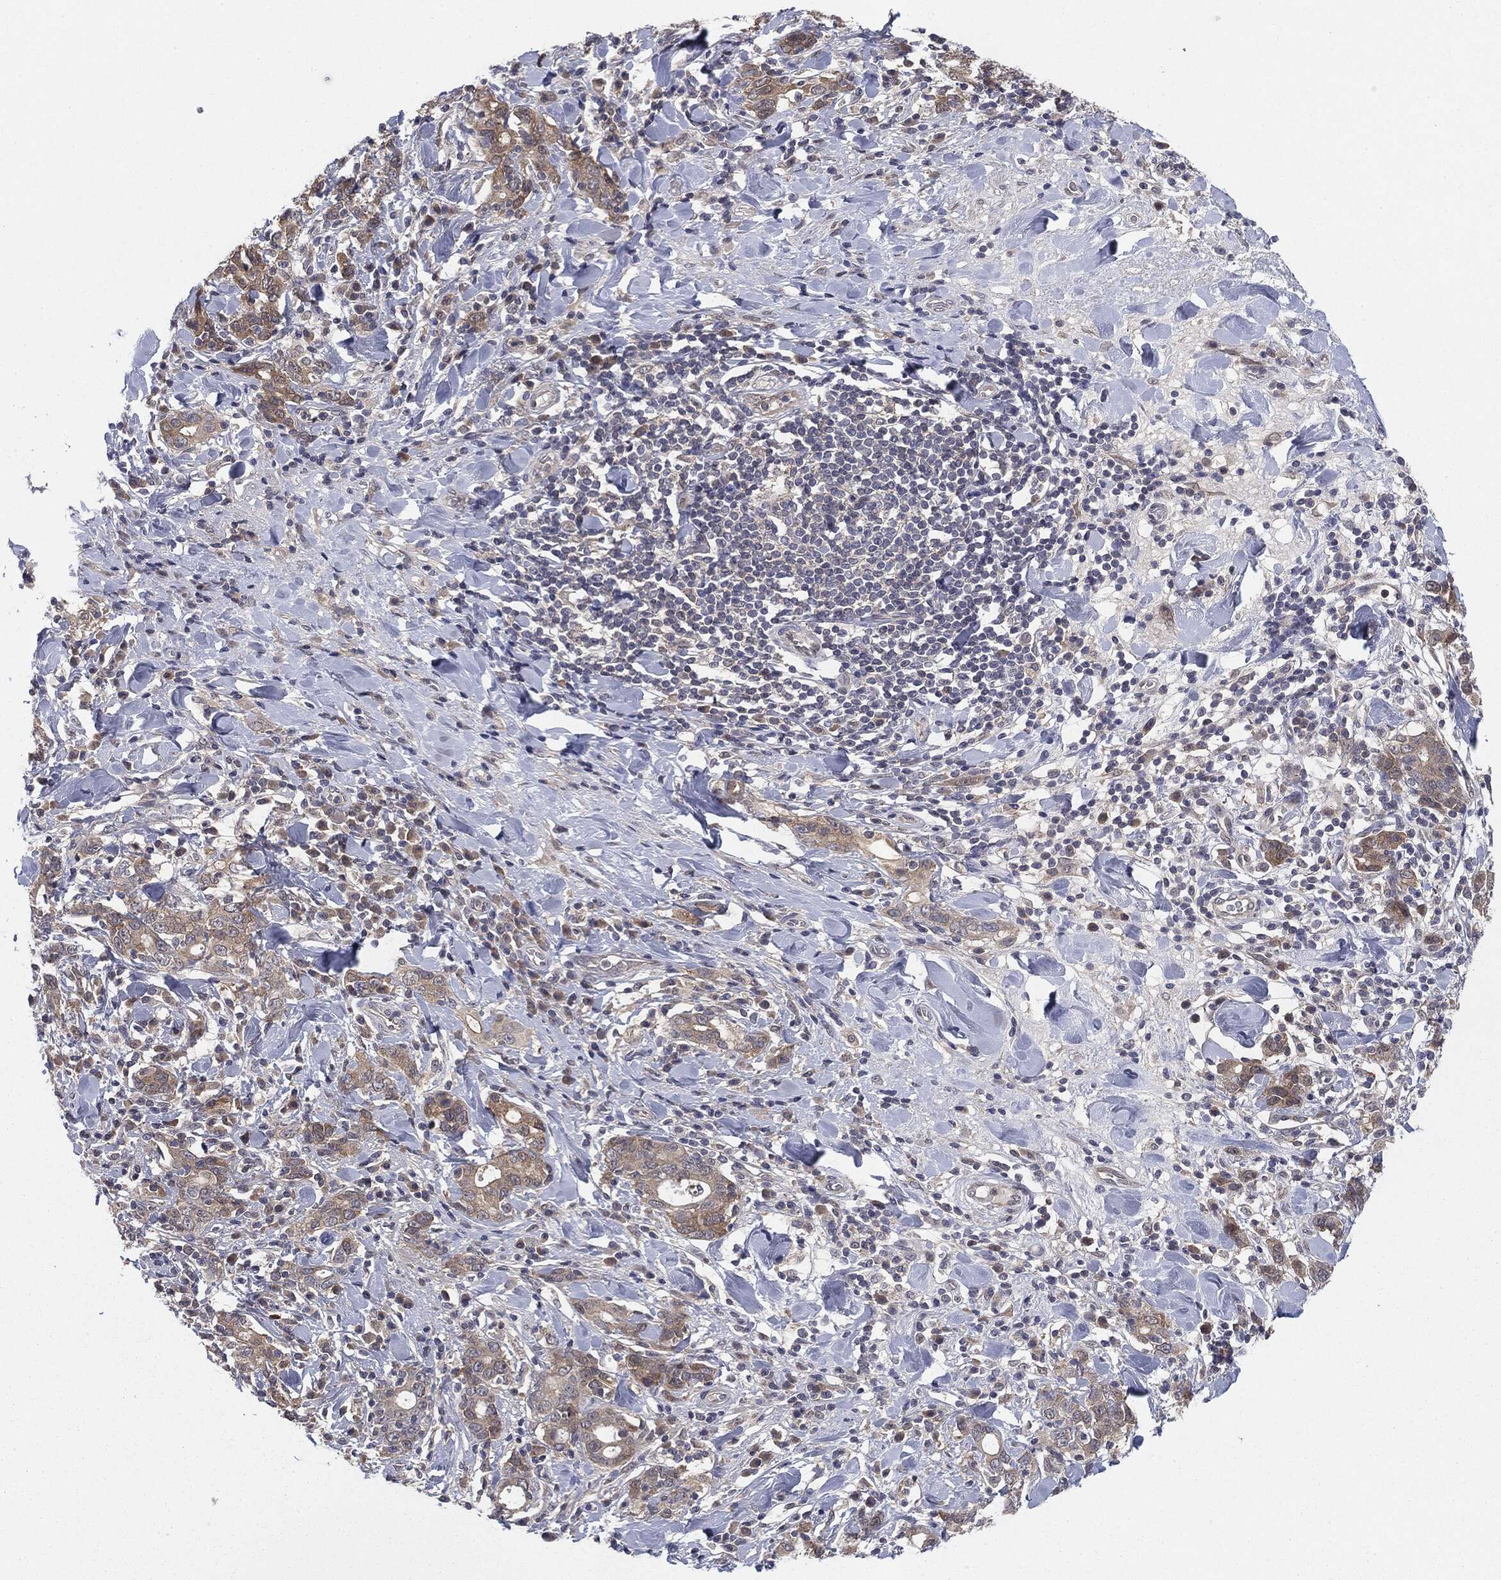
{"staining": {"intensity": "weak", "quantity": "<25%", "location": "cytoplasmic/membranous"}, "tissue": "stomach cancer", "cell_type": "Tumor cells", "image_type": "cancer", "snomed": [{"axis": "morphology", "description": "Adenocarcinoma, NOS"}, {"axis": "topography", "description": "Stomach"}], "caption": "Immunohistochemistry image of human stomach adenocarcinoma stained for a protein (brown), which demonstrates no expression in tumor cells.", "gene": "KRT7", "patient": {"sex": "male", "age": 79}}